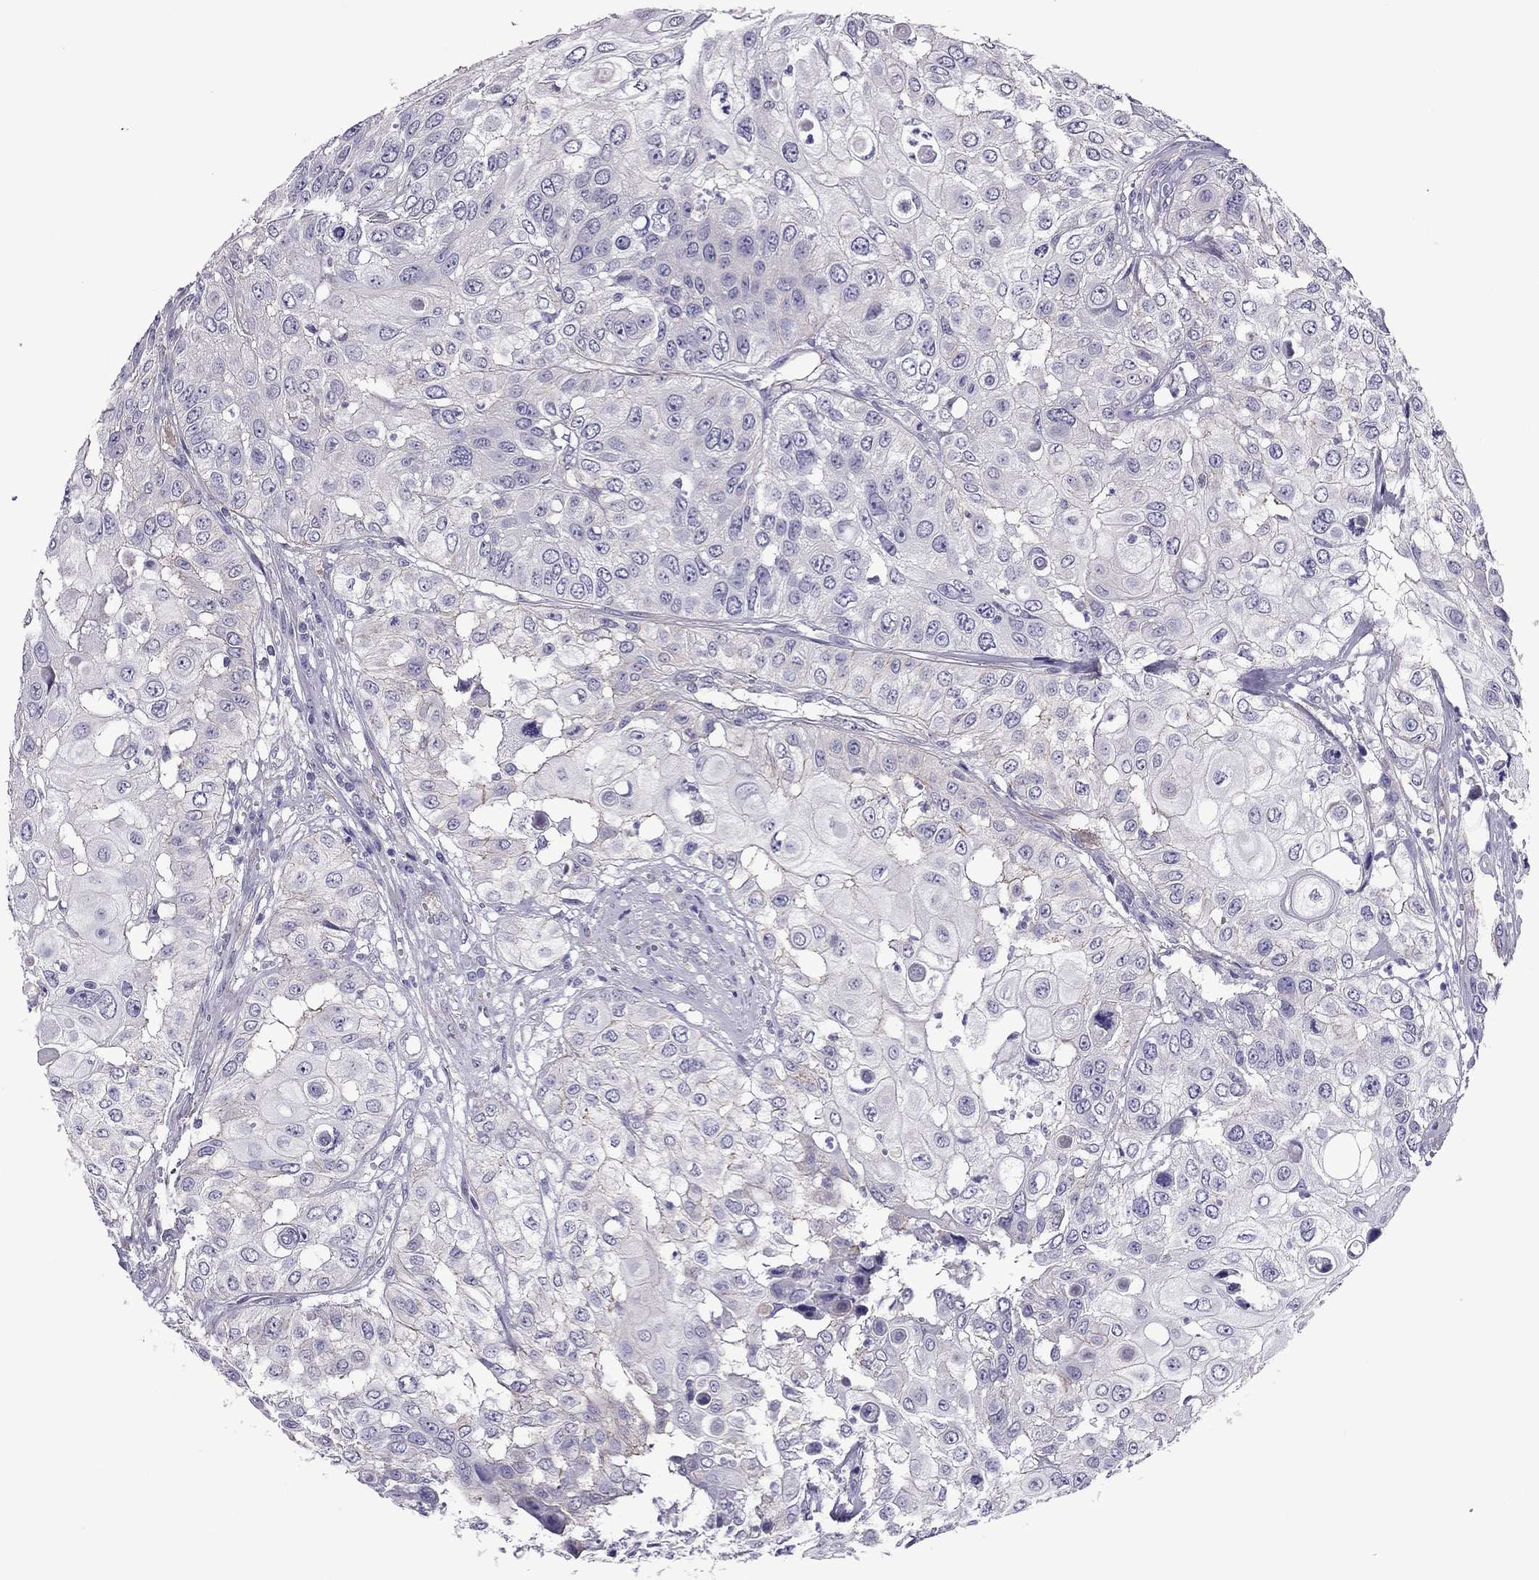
{"staining": {"intensity": "negative", "quantity": "none", "location": "none"}, "tissue": "urothelial cancer", "cell_type": "Tumor cells", "image_type": "cancer", "snomed": [{"axis": "morphology", "description": "Urothelial carcinoma, High grade"}, {"axis": "topography", "description": "Urinary bladder"}], "caption": "Human high-grade urothelial carcinoma stained for a protein using immunohistochemistry shows no expression in tumor cells.", "gene": "SLC16A8", "patient": {"sex": "female", "age": 79}}